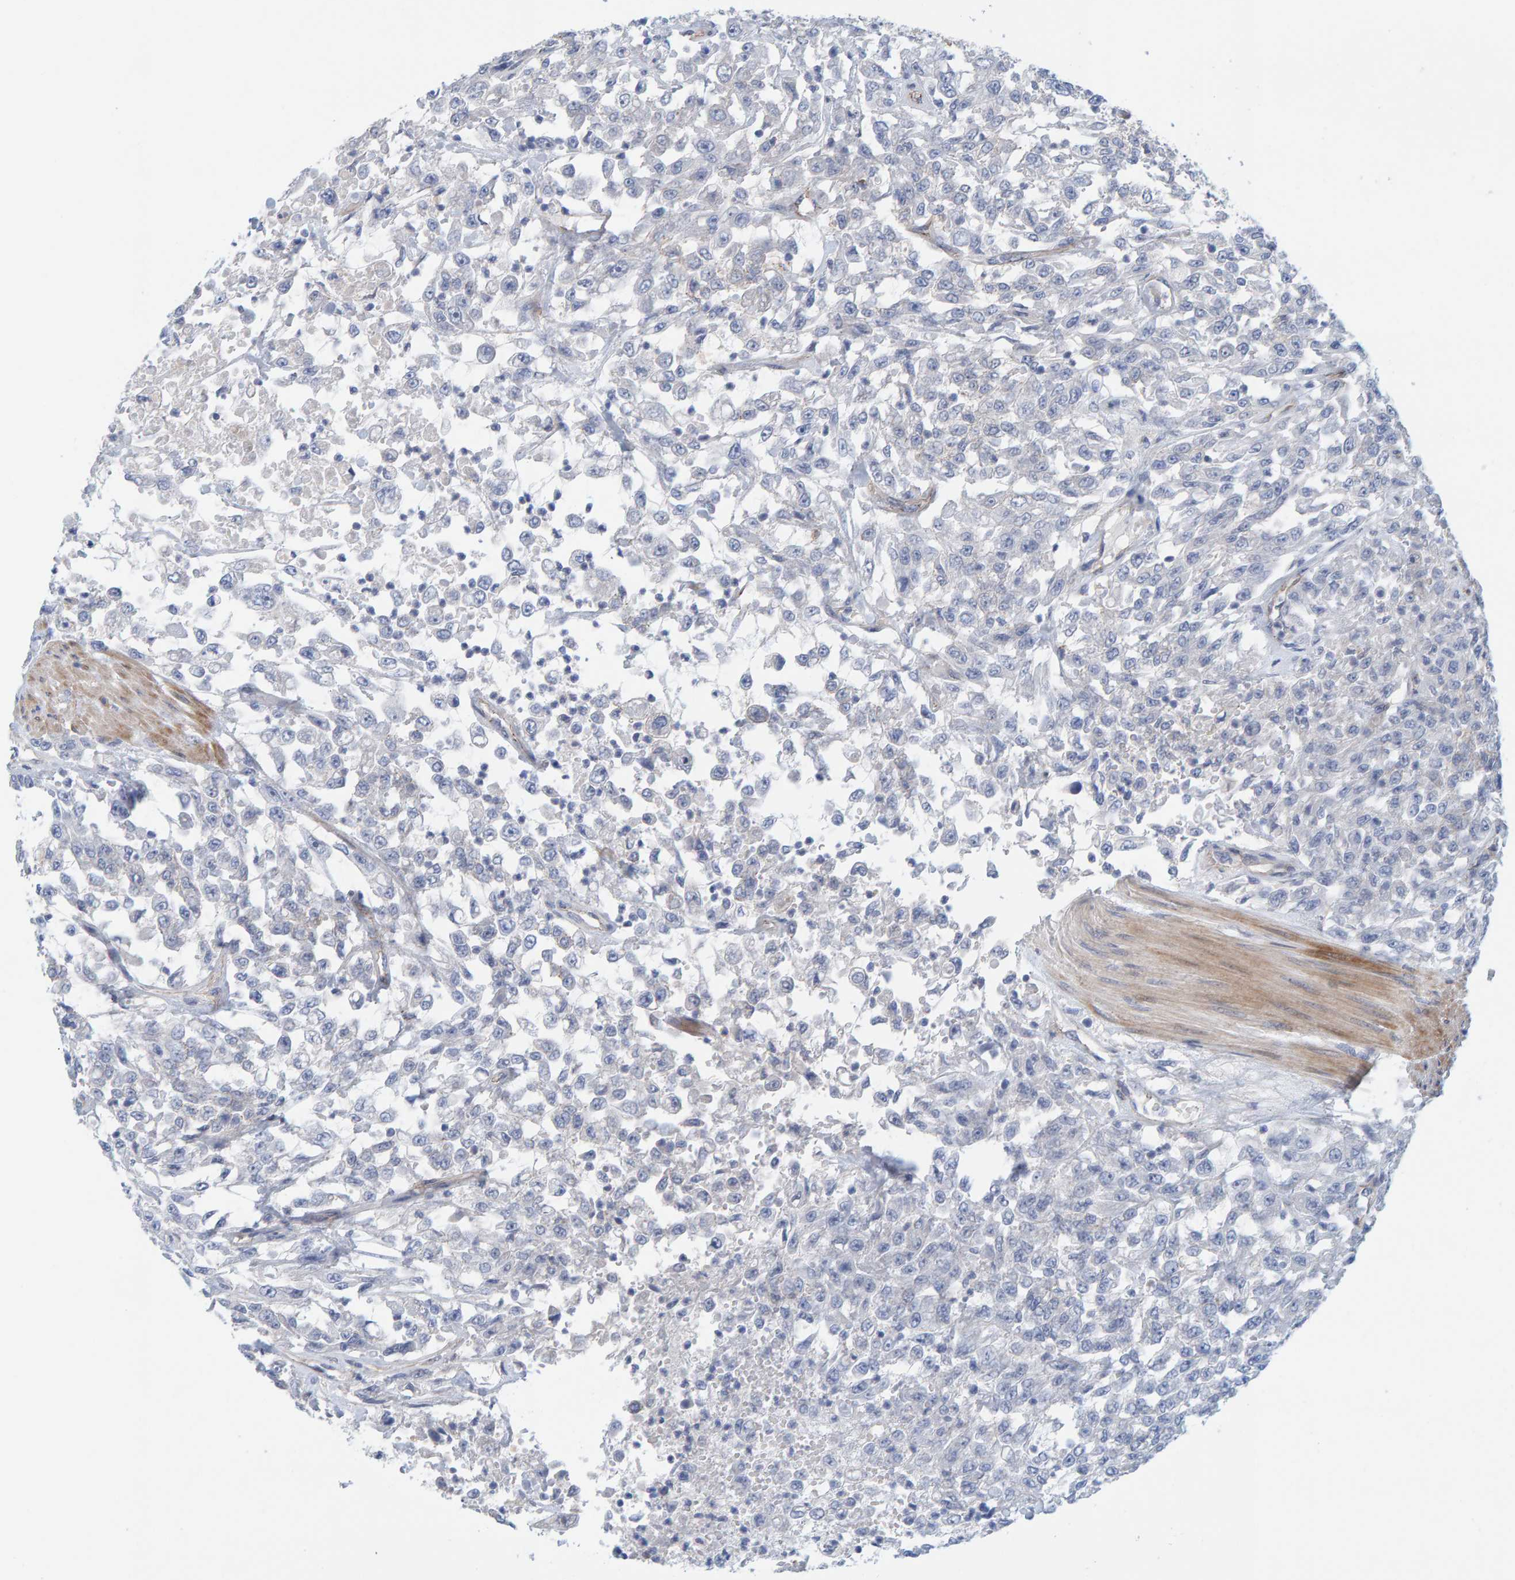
{"staining": {"intensity": "negative", "quantity": "none", "location": "none"}, "tissue": "urothelial cancer", "cell_type": "Tumor cells", "image_type": "cancer", "snomed": [{"axis": "morphology", "description": "Urothelial carcinoma, High grade"}, {"axis": "topography", "description": "Urinary bladder"}], "caption": "A histopathology image of human urothelial cancer is negative for staining in tumor cells. (IHC, brightfield microscopy, high magnification).", "gene": "KRBA2", "patient": {"sex": "male", "age": 46}}